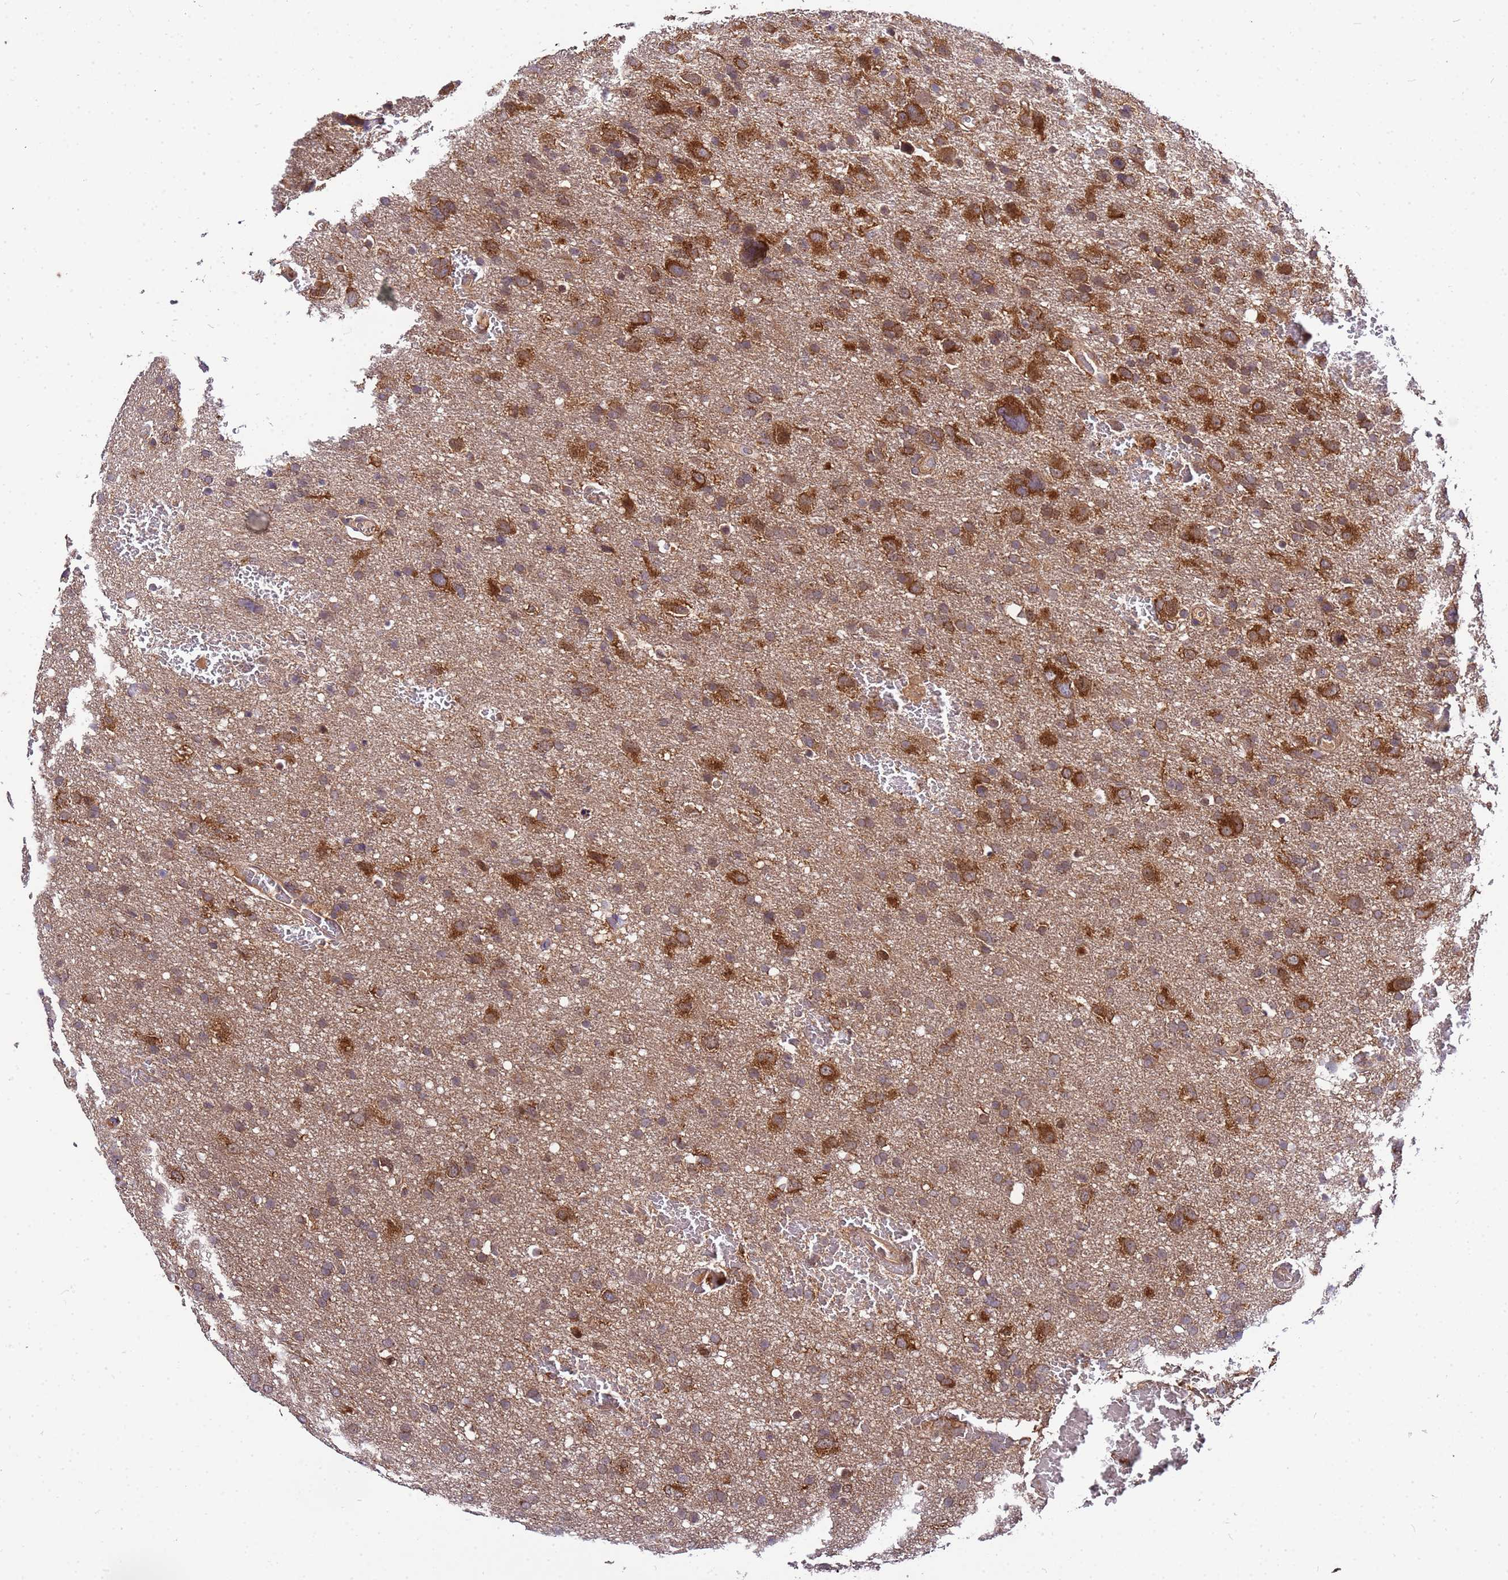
{"staining": {"intensity": "strong", "quantity": ">75%", "location": "cytoplasmic/membranous"}, "tissue": "glioma", "cell_type": "Tumor cells", "image_type": "cancer", "snomed": [{"axis": "morphology", "description": "Glioma, malignant, High grade"}, {"axis": "topography", "description": "Brain"}], "caption": "Approximately >75% of tumor cells in glioma reveal strong cytoplasmic/membranous protein staining as visualized by brown immunohistochemical staining.", "gene": "GSPT2", "patient": {"sex": "male", "age": 61}}